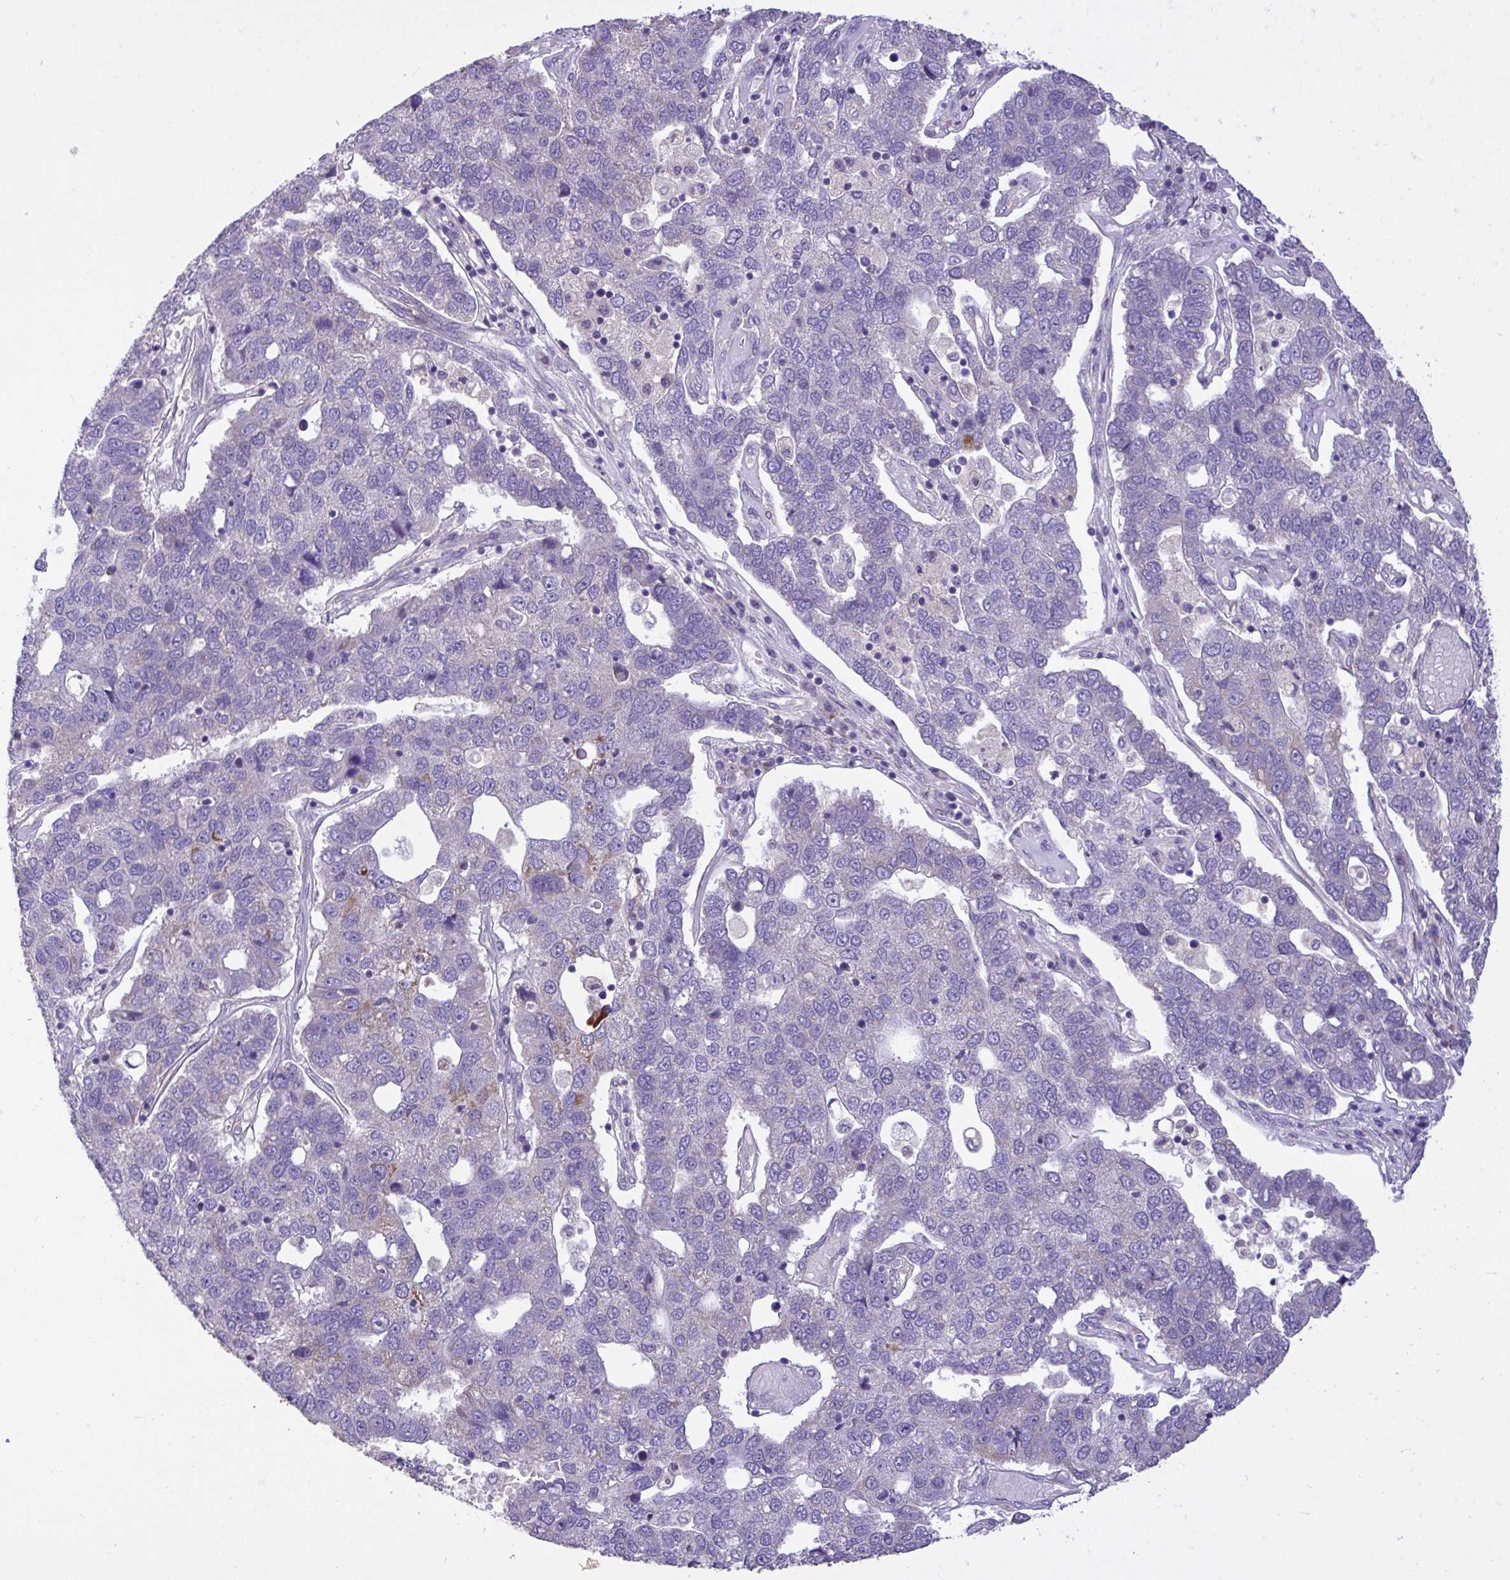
{"staining": {"intensity": "moderate", "quantity": "<25%", "location": "cytoplasmic/membranous"}, "tissue": "pancreatic cancer", "cell_type": "Tumor cells", "image_type": "cancer", "snomed": [{"axis": "morphology", "description": "Adenocarcinoma, NOS"}, {"axis": "topography", "description": "Pancreas"}], "caption": "Immunohistochemistry (IHC) micrograph of adenocarcinoma (pancreatic) stained for a protein (brown), which exhibits low levels of moderate cytoplasmic/membranous positivity in approximately <25% of tumor cells.", "gene": "MPC2", "patient": {"sex": "female", "age": 61}}